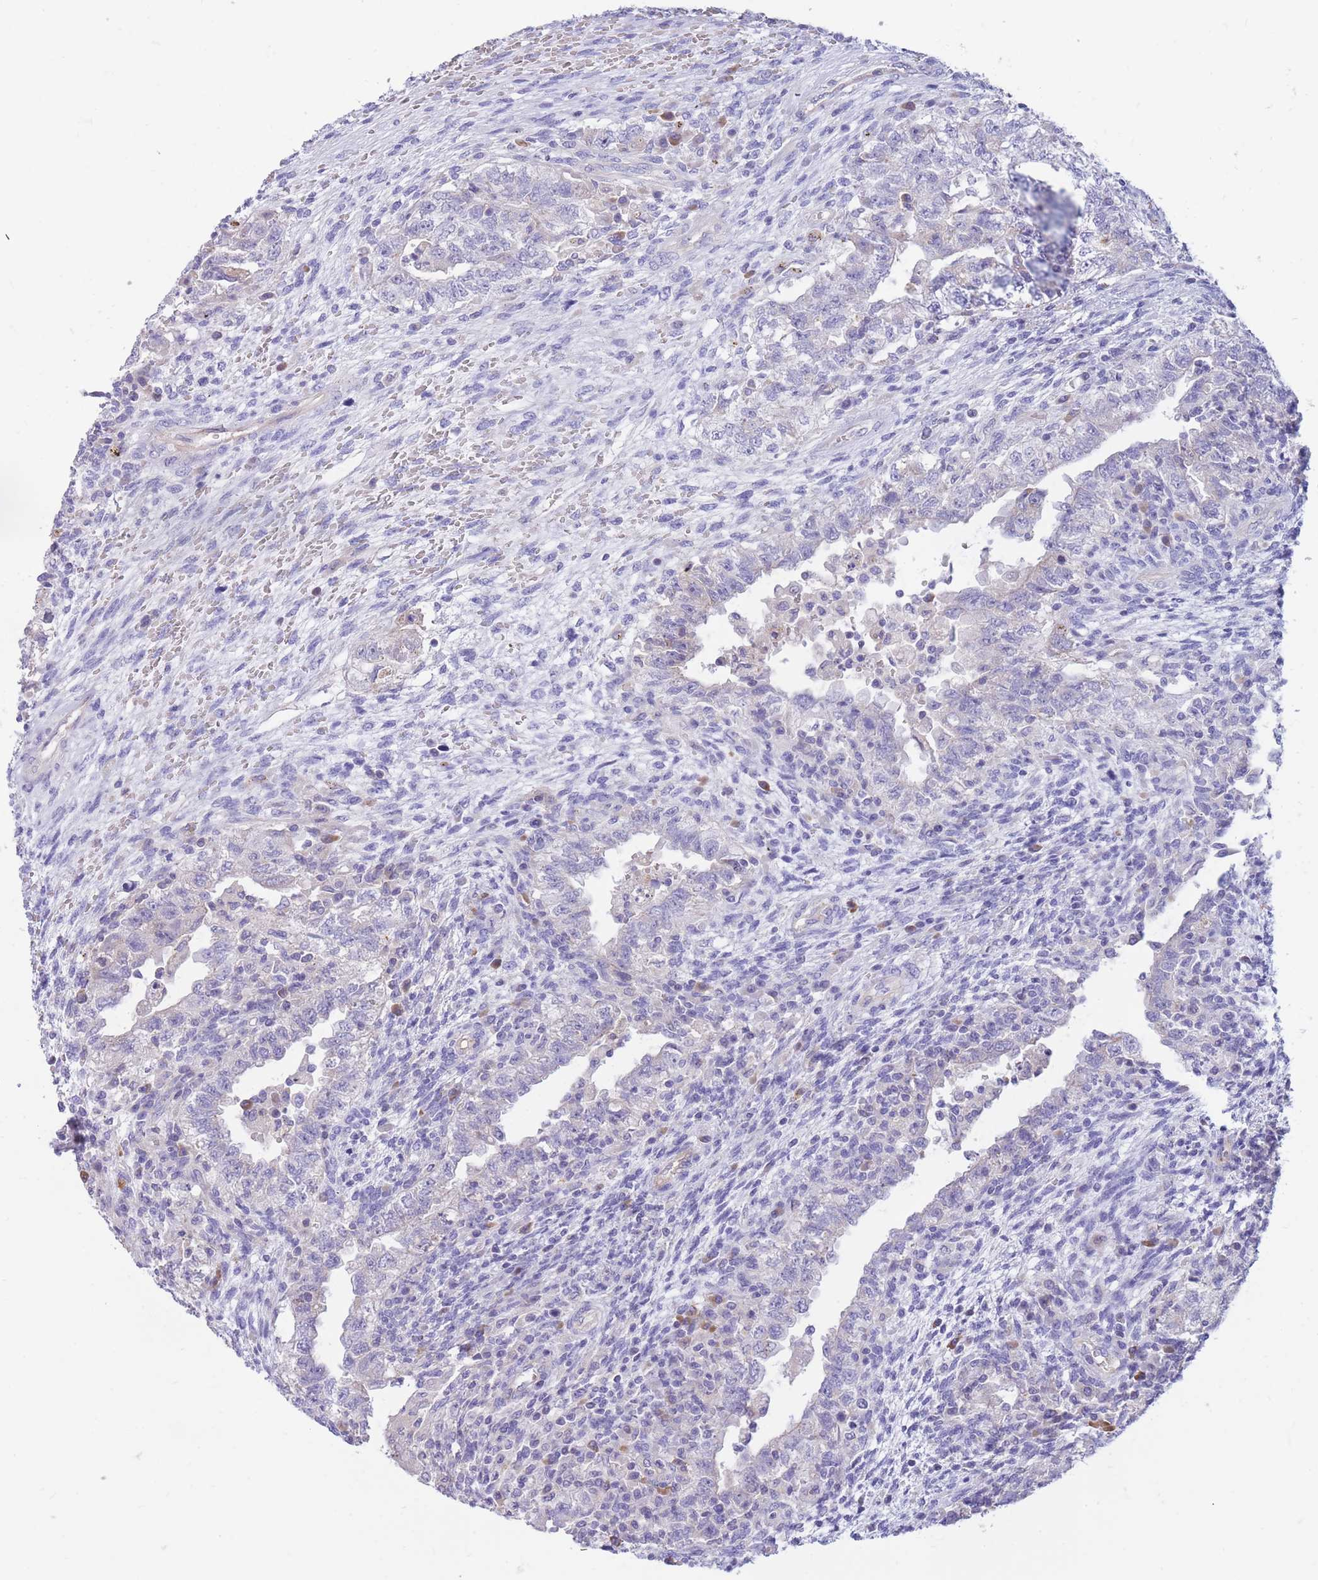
{"staining": {"intensity": "negative", "quantity": "none", "location": "none"}, "tissue": "testis cancer", "cell_type": "Tumor cells", "image_type": "cancer", "snomed": [{"axis": "morphology", "description": "Carcinoma, Embryonal, NOS"}, {"axis": "topography", "description": "Testis"}], "caption": "This is a photomicrograph of immunohistochemistry (IHC) staining of testis embryonal carcinoma, which shows no staining in tumor cells.", "gene": "SULT1A1", "patient": {"sex": "male", "age": 26}}